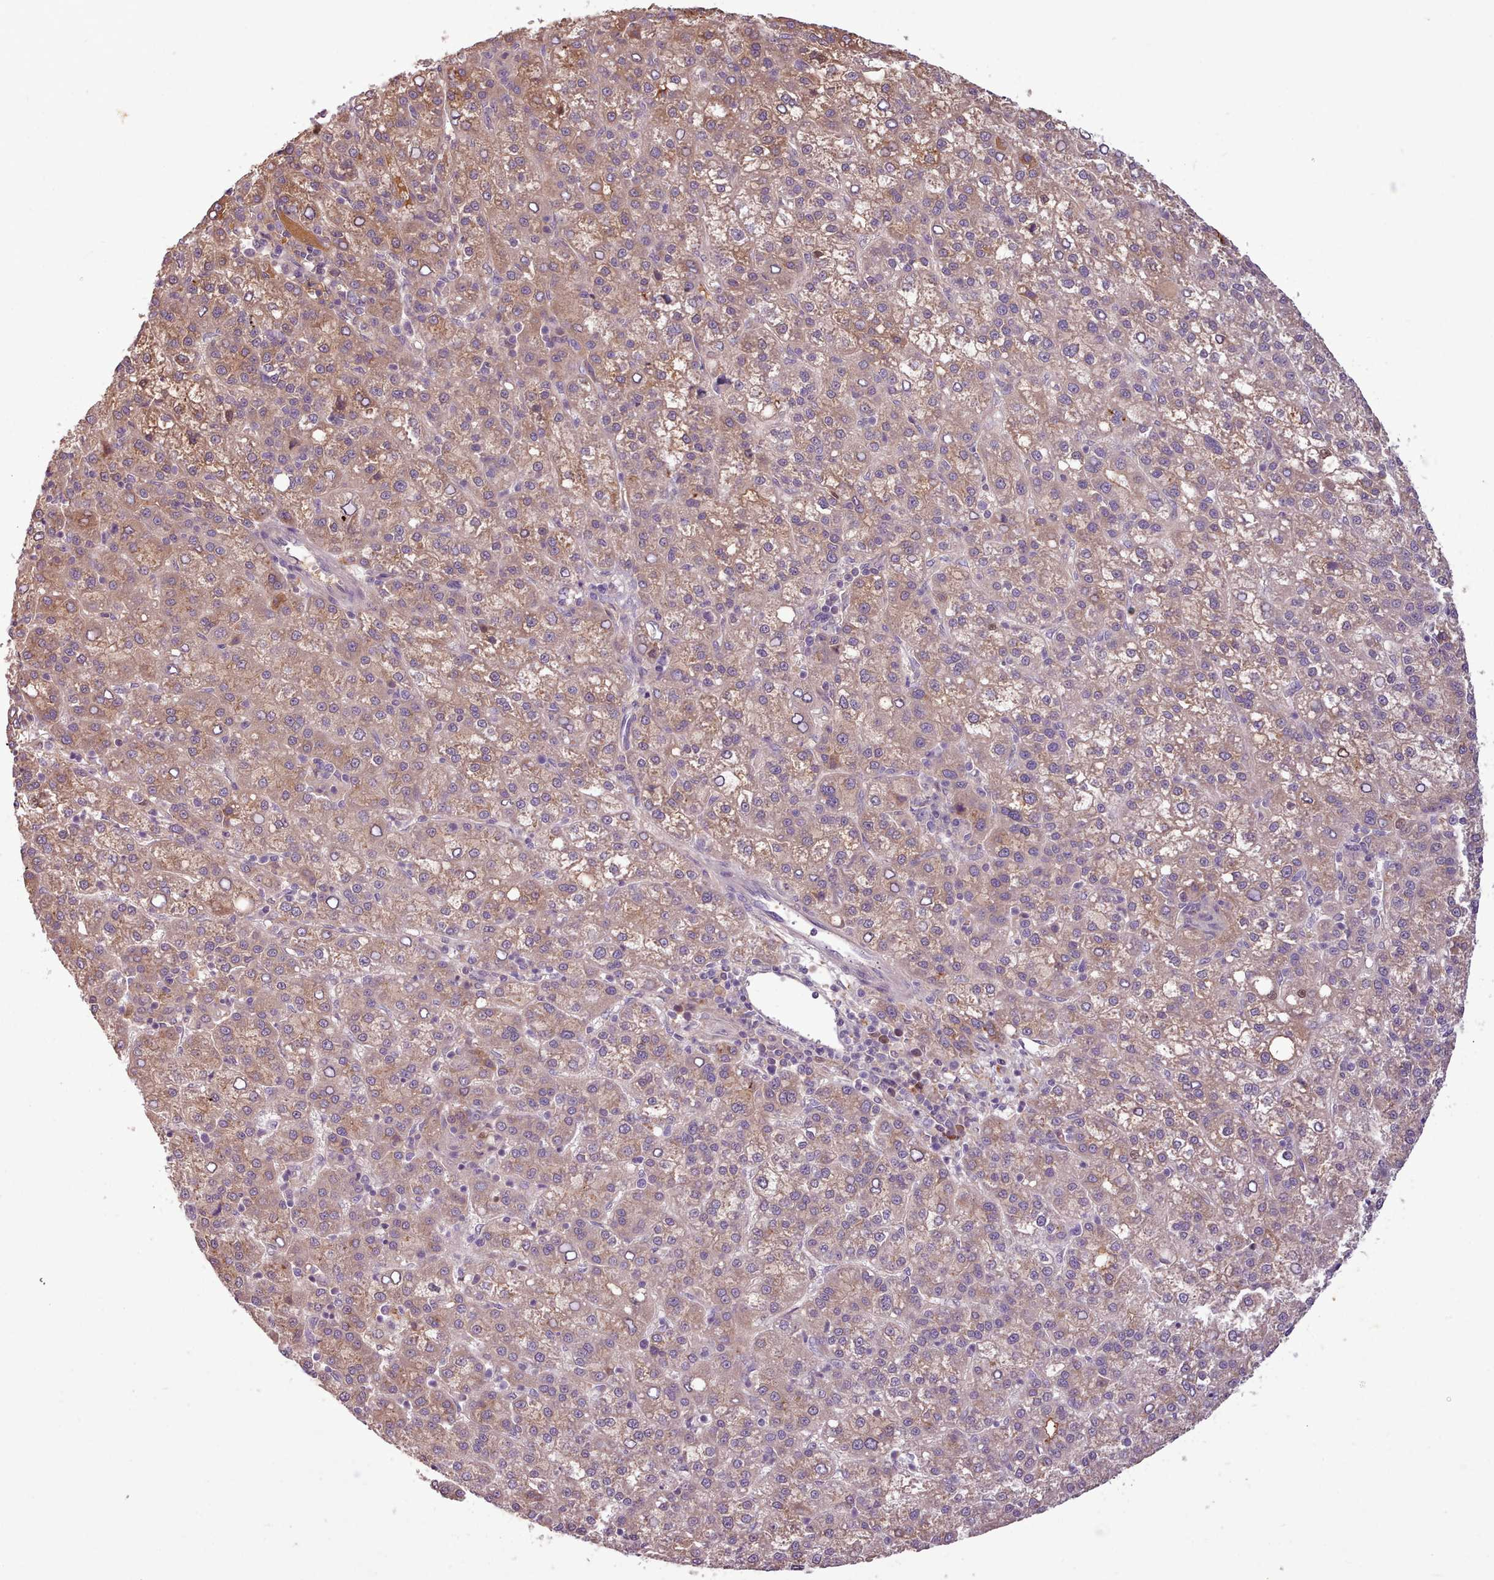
{"staining": {"intensity": "moderate", "quantity": "25%-75%", "location": "cytoplasmic/membranous"}, "tissue": "liver cancer", "cell_type": "Tumor cells", "image_type": "cancer", "snomed": [{"axis": "morphology", "description": "Carcinoma, Hepatocellular, NOS"}, {"axis": "topography", "description": "Liver"}], "caption": "Human liver hepatocellular carcinoma stained with a brown dye exhibits moderate cytoplasmic/membranous positive positivity in about 25%-75% of tumor cells.", "gene": "NMRK1", "patient": {"sex": "female", "age": 58}}